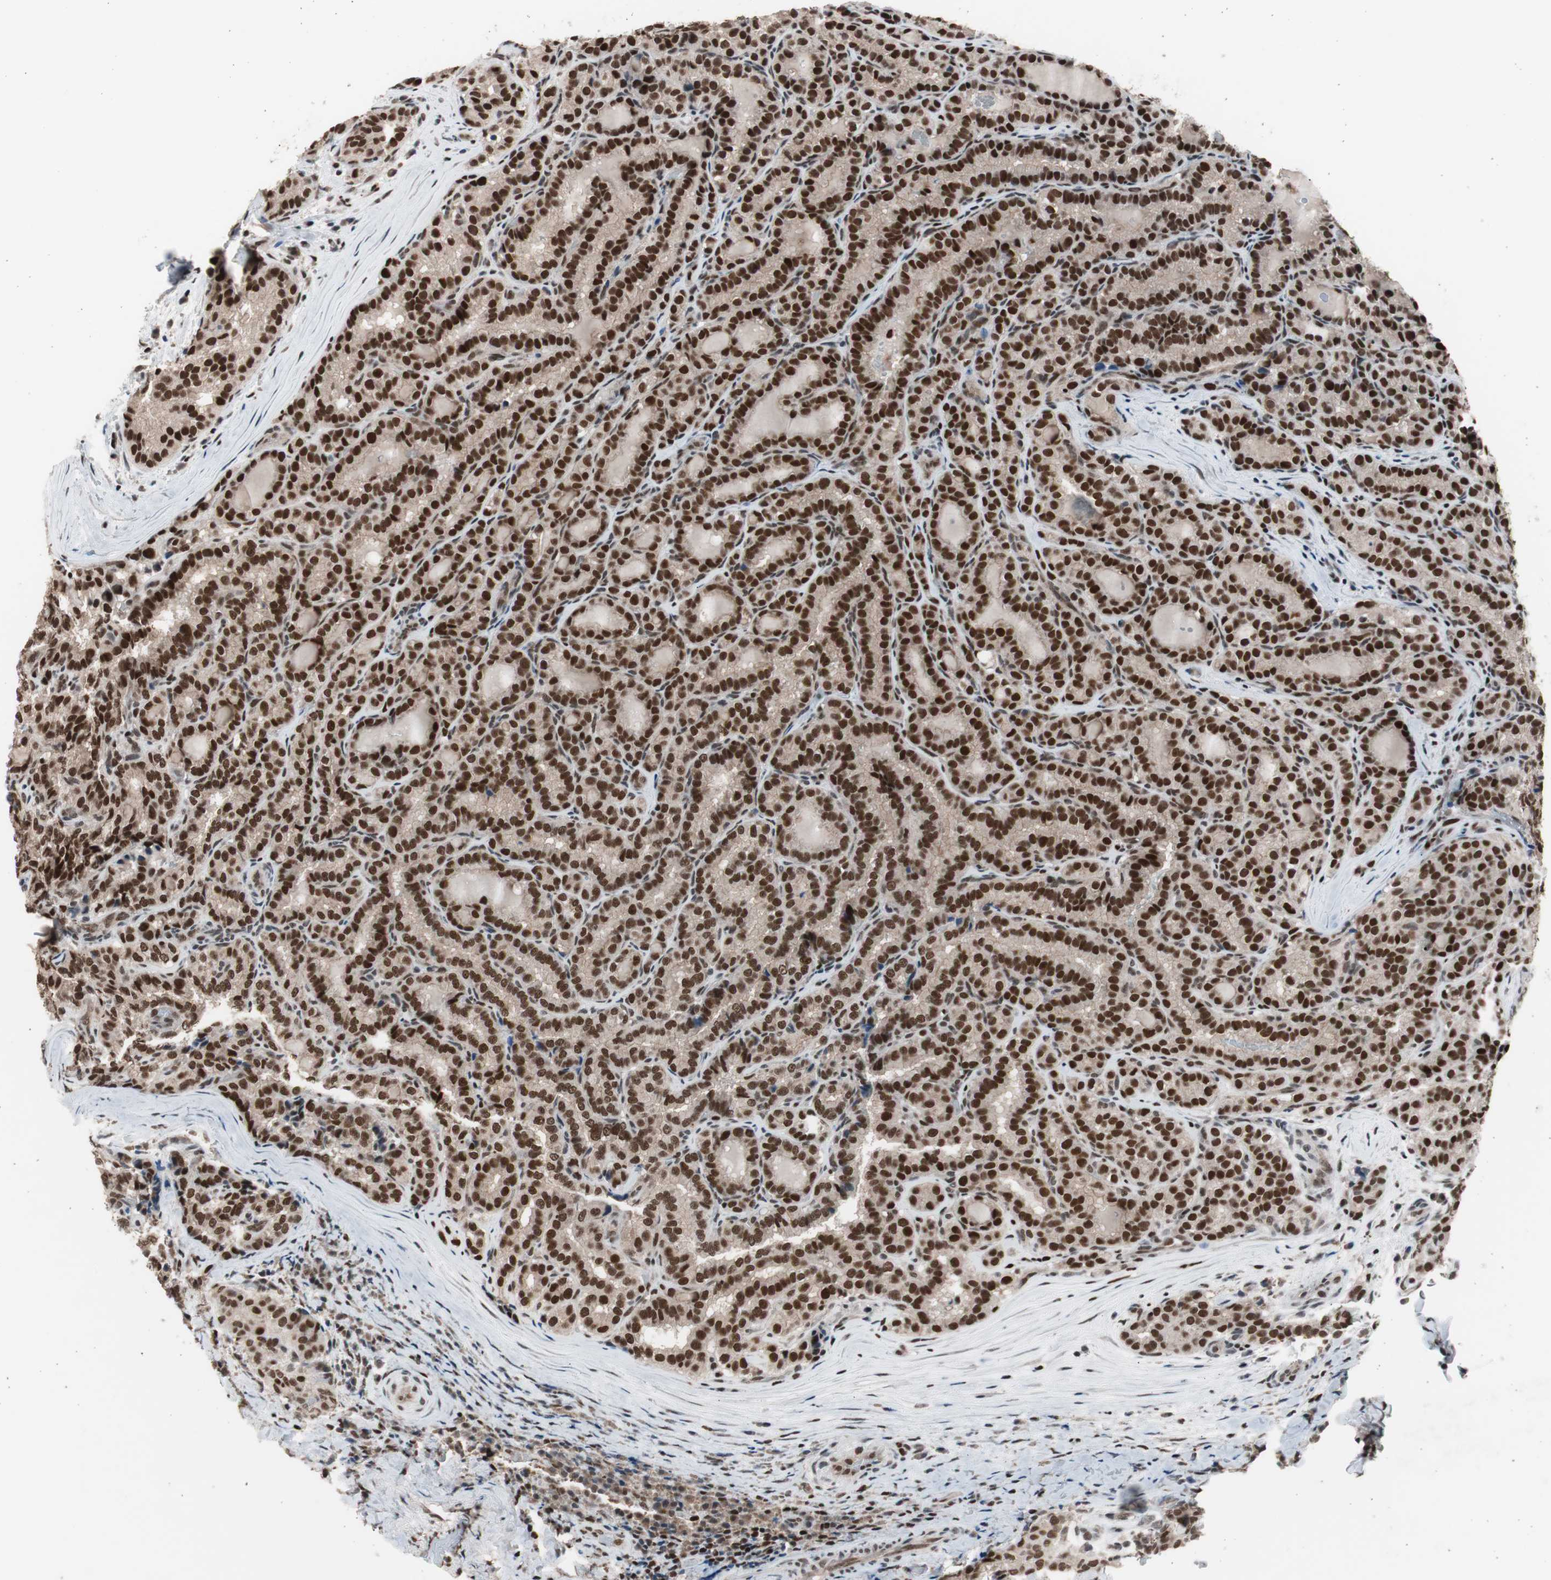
{"staining": {"intensity": "strong", "quantity": ">75%", "location": "nuclear"}, "tissue": "thyroid cancer", "cell_type": "Tumor cells", "image_type": "cancer", "snomed": [{"axis": "morphology", "description": "Normal tissue, NOS"}, {"axis": "morphology", "description": "Papillary adenocarcinoma, NOS"}, {"axis": "topography", "description": "Thyroid gland"}], "caption": "Protein expression analysis of human thyroid cancer reveals strong nuclear staining in about >75% of tumor cells.", "gene": "RPA1", "patient": {"sex": "female", "age": 30}}